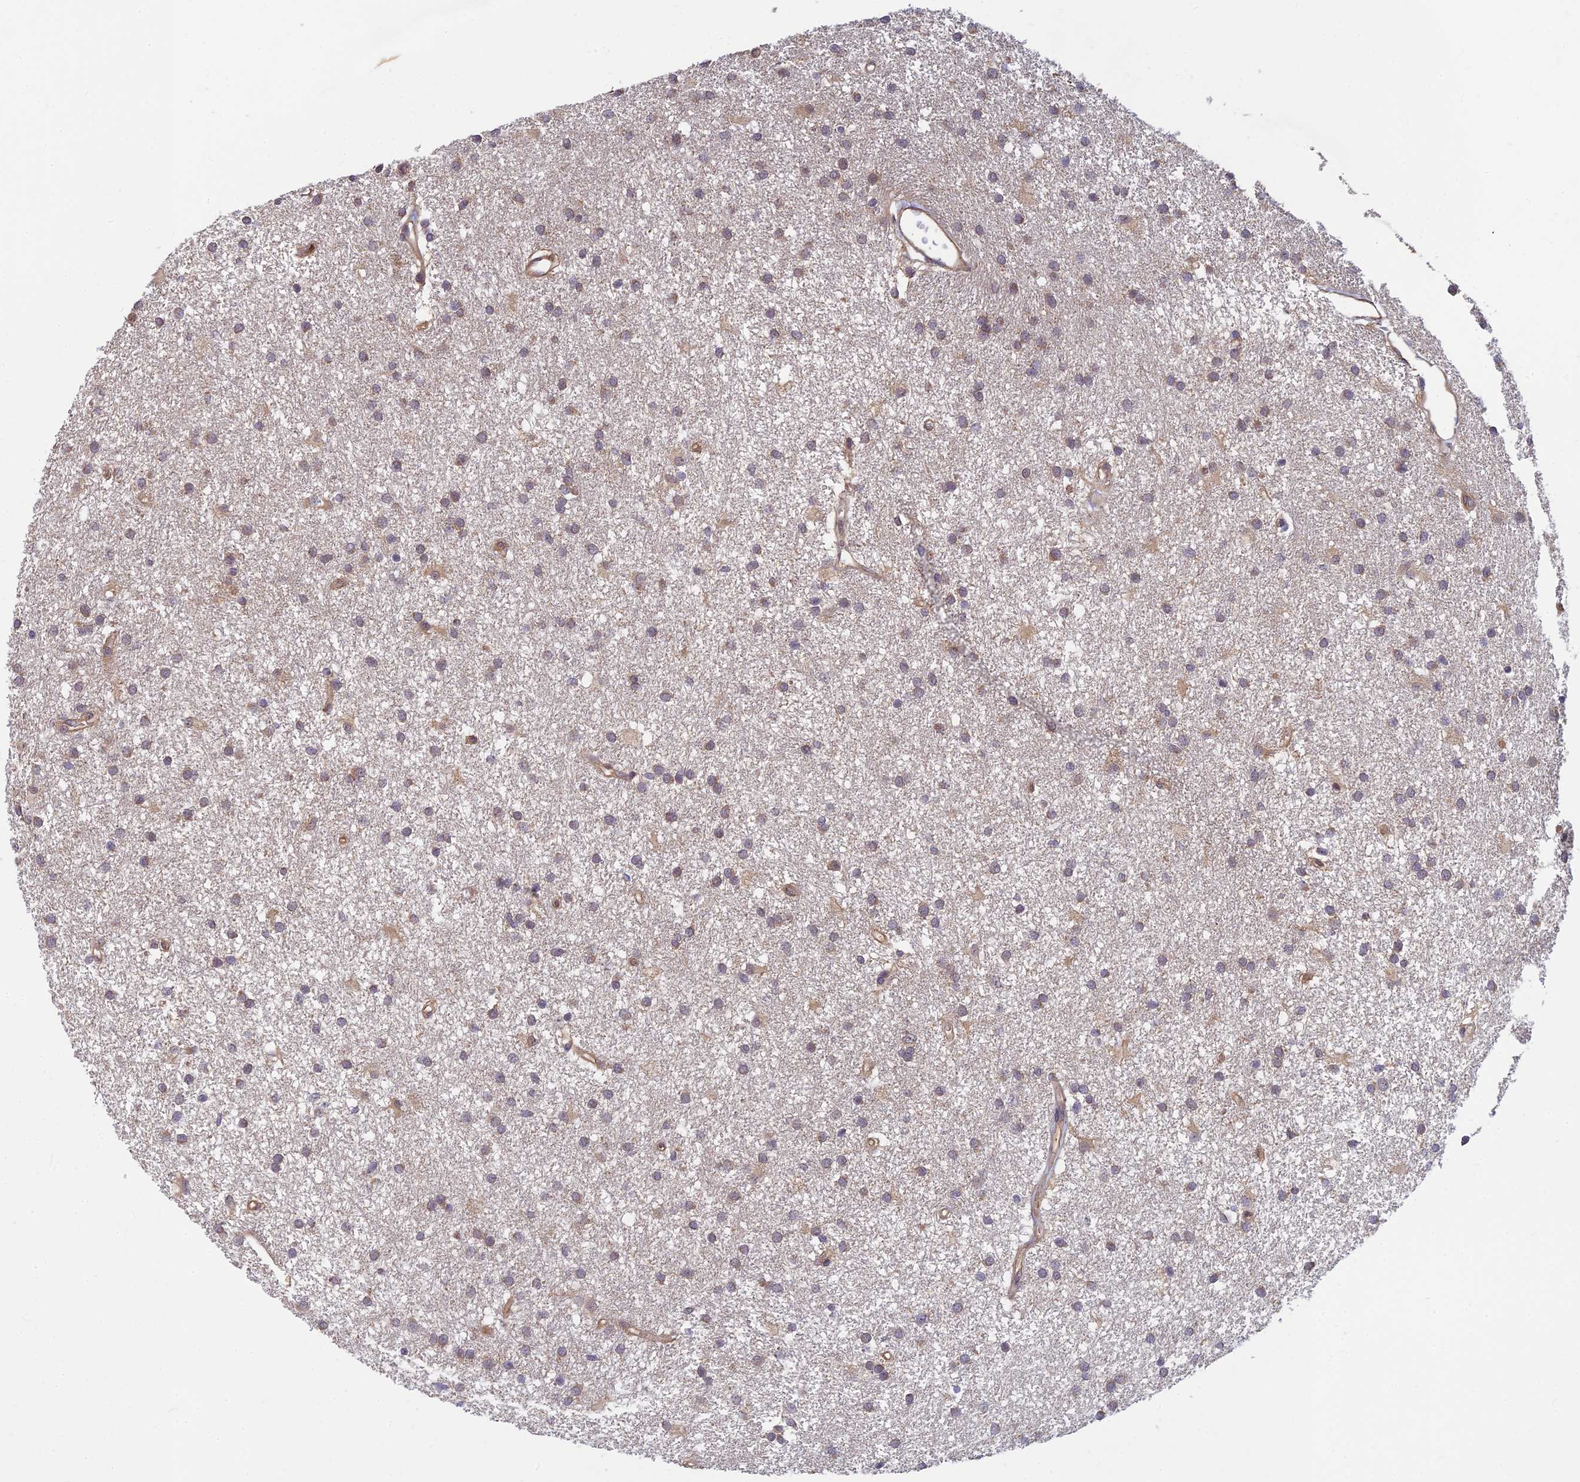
{"staining": {"intensity": "negative", "quantity": "none", "location": "none"}, "tissue": "glioma", "cell_type": "Tumor cells", "image_type": "cancer", "snomed": [{"axis": "morphology", "description": "Glioma, malignant, High grade"}, {"axis": "topography", "description": "Brain"}], "caption": "There is no significant positivity in tumor cells of high-grade glioma (malignant).", "gene": "PIKFYVE", "patient": {"sex": "male", "age": 77}}